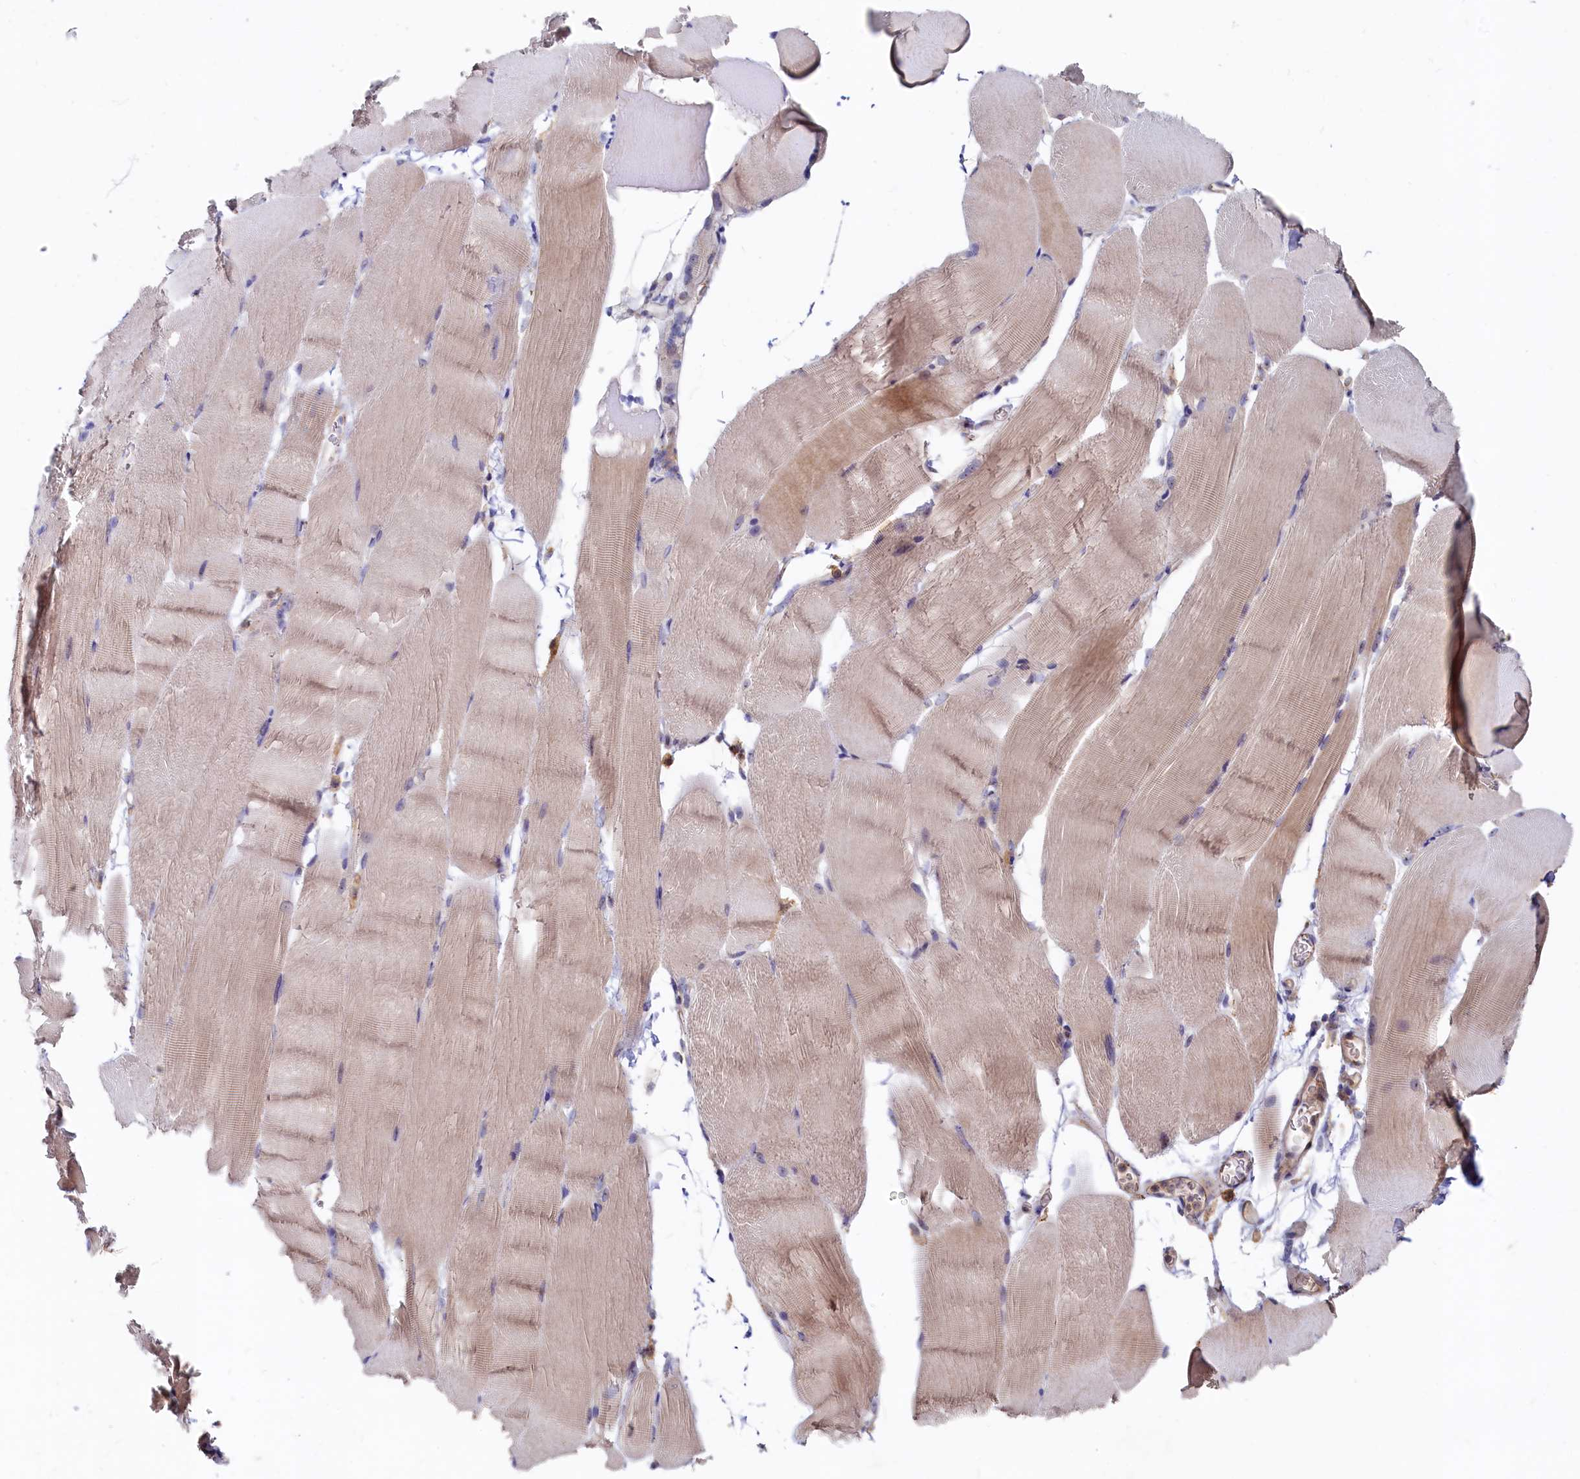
{"staining": {"intensity": "weak", "quantity": ">75%", "location": "cytoplasmic/membranous"}, "tissue": "skeletal muscle", "cell_type": "Myocytes", "image_type": "normal", "snomed": [{"axis": "morphology", "description": "Normal tissue, NOS"}, {"axis": "topography", "description": "Skeletal muscle"}, {"axis": "topography", "description": "Parathyroid gland"}], "caption": "Skeletal muscle stained for a protein (brown) reveals weak cytoplasmic/membranous positive positivity in about >75% of myocytes.", "gene": "RGS7BP", "patient": {"sex": "female", "age": 37}}